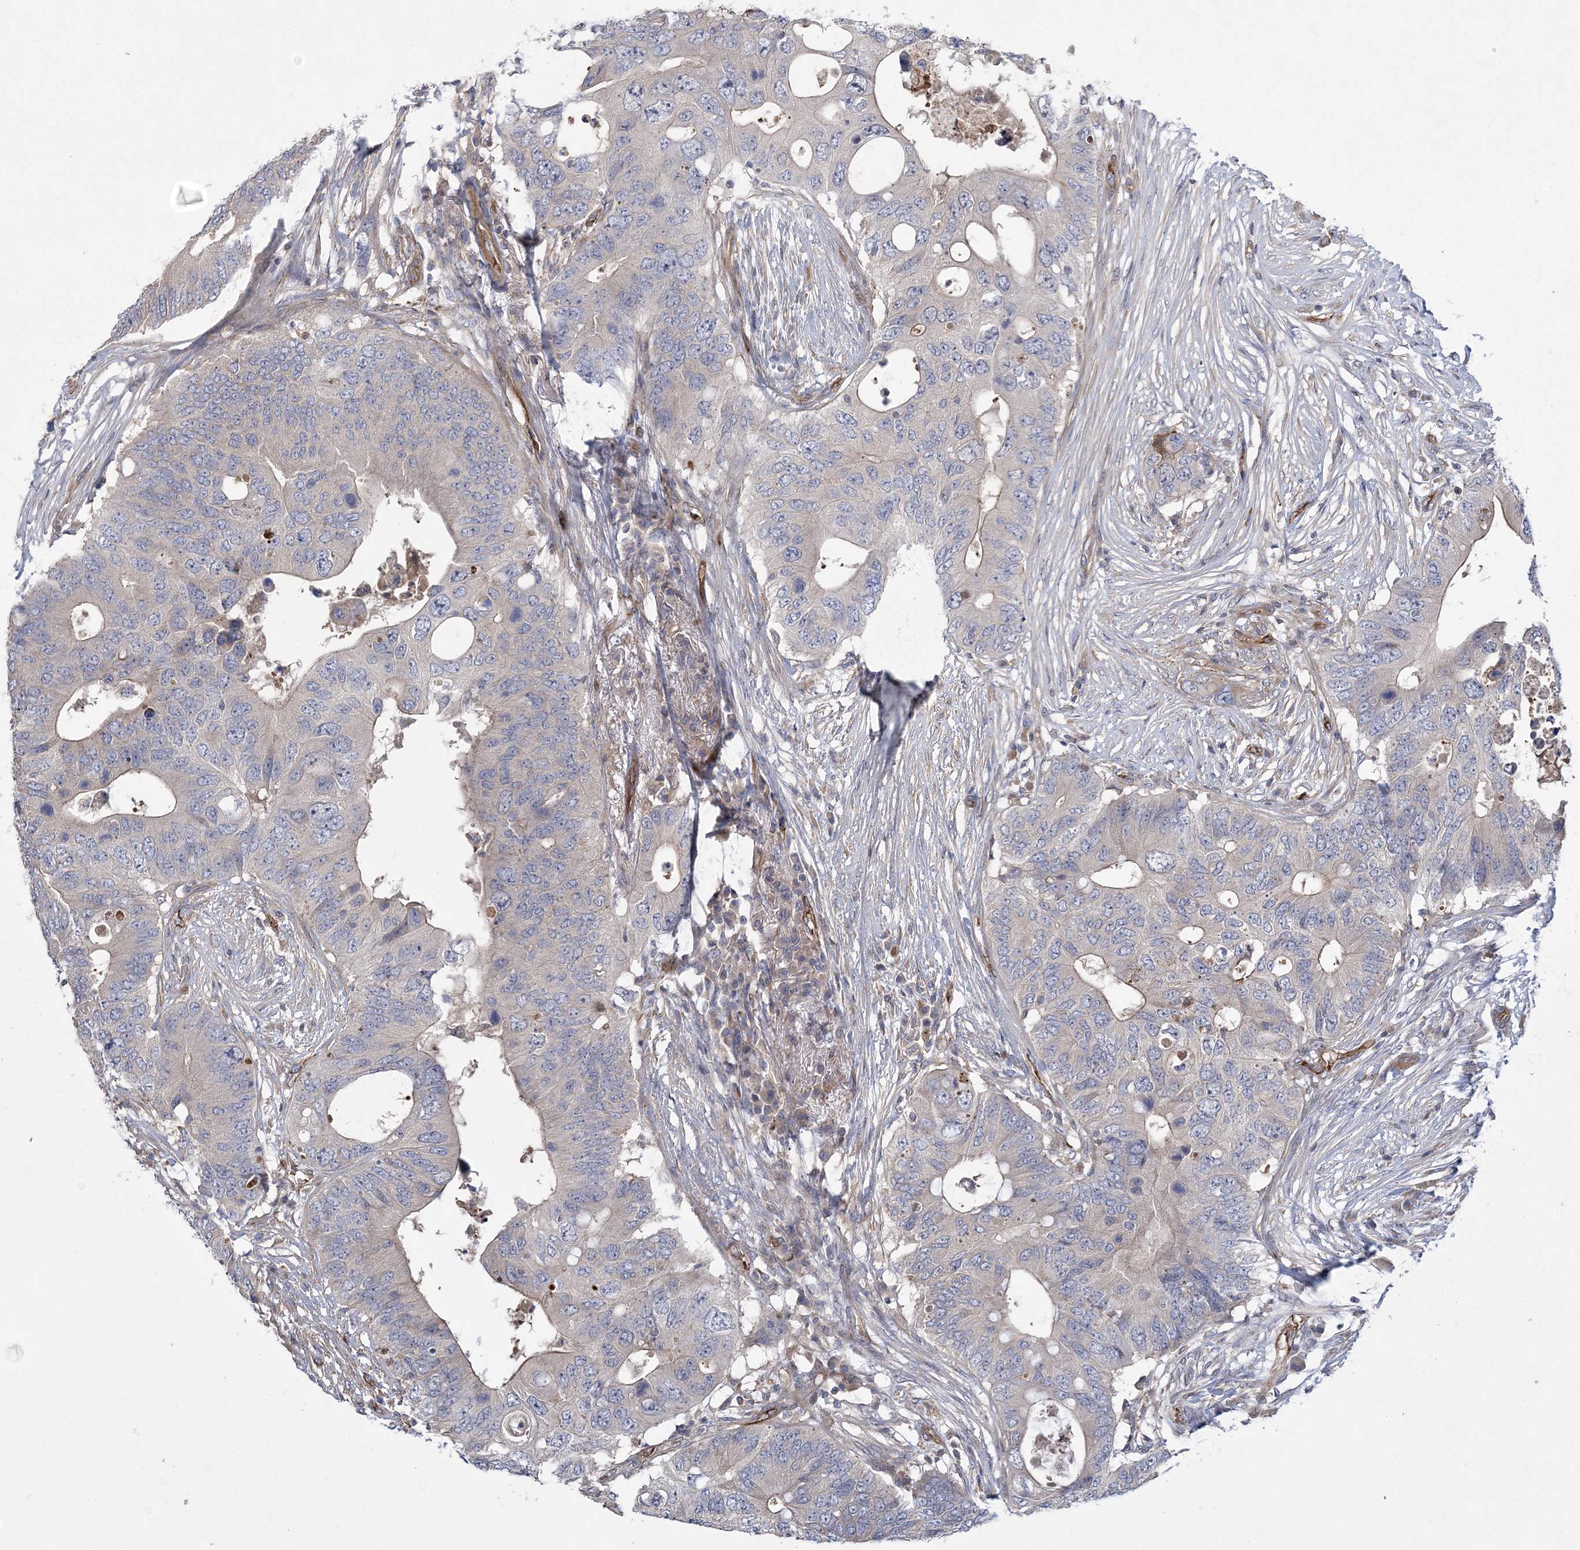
{"staining": {"intensity": "weak", "quantity": "<25%", "location": "cytoplasmic/membranous"}, "tissue": "colorectal cancer", "cell_type": "Tumor cells", "image_type": "cancer", "snomed": [{"axis": "morphology", "description": "Adenocarcinoma, NOS"}, {"axis": "topography", "description": "Colon"}], "caption": "An immunohistochemistry photomicrograph of colorectal adenocarcinoma is shown. There is no staining in tumor cells of colorectal adenocarcinoma.", "gene": "CALN1", "patient": {"sex": "male", "age": 71}}